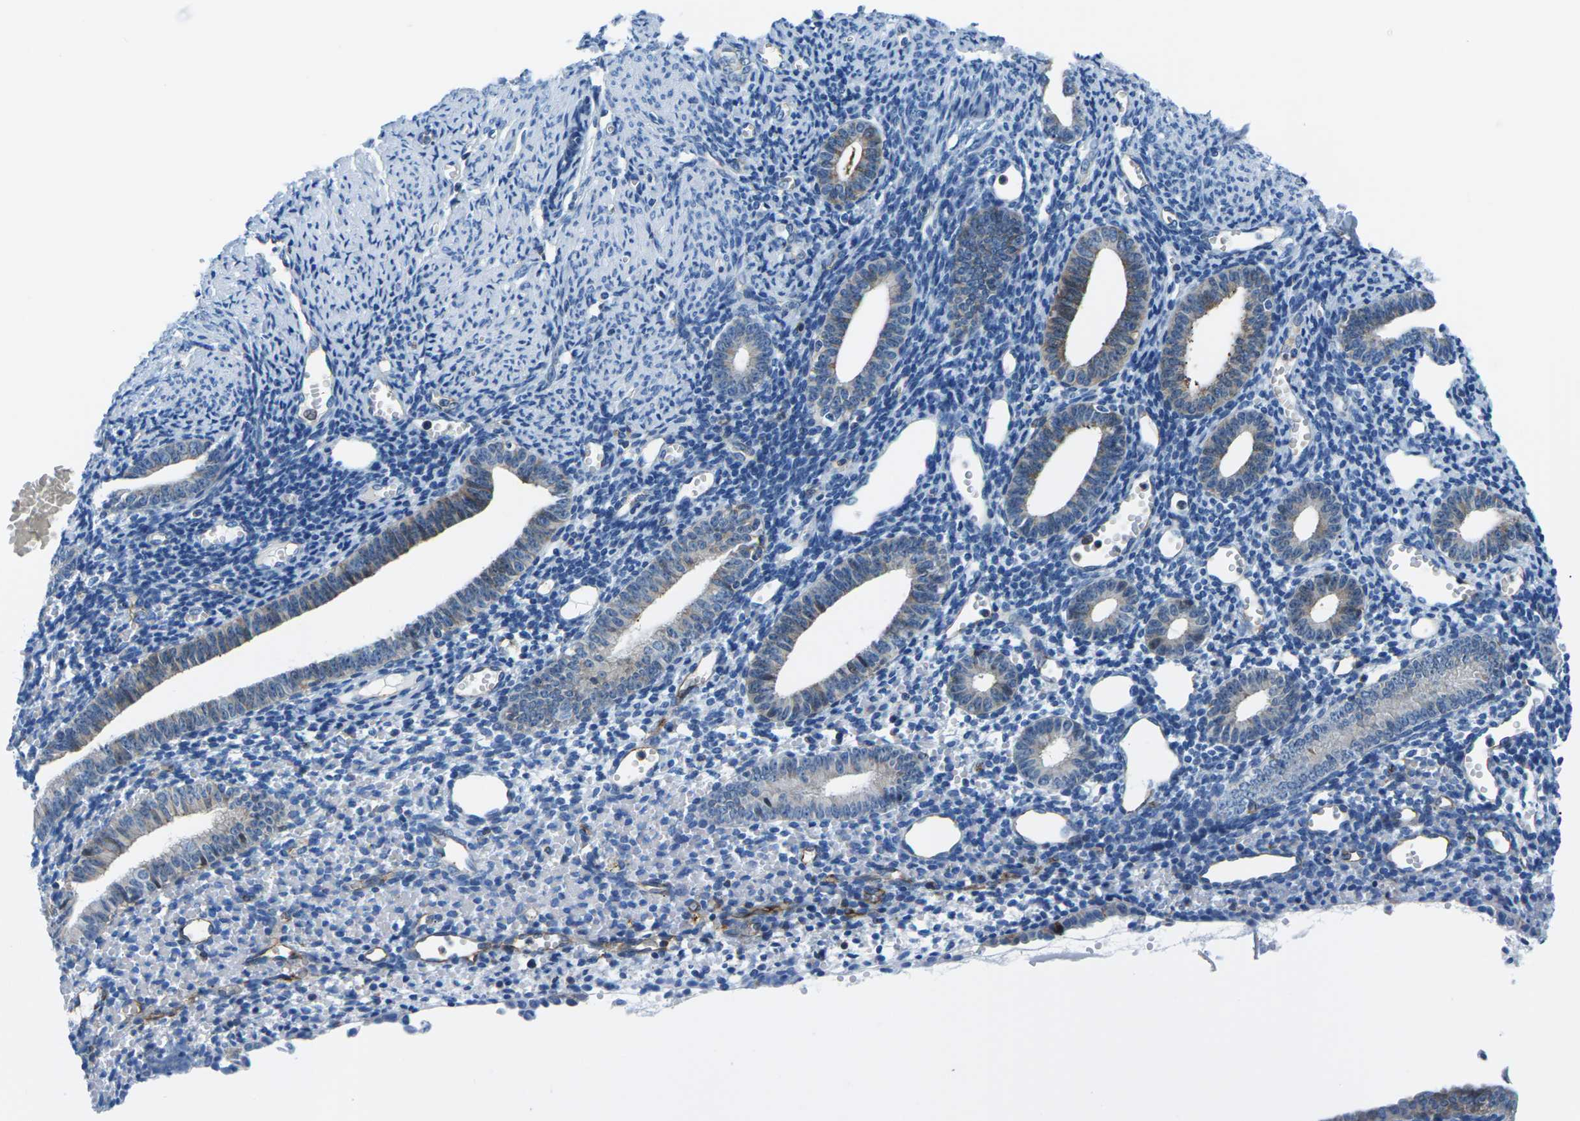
{"staining": {"intensity": "negative", "quantity": "none", "location": "none"}, "tissue": "endometrium", "cell_type": "Cells in endometrial stroma", "image_type": "normal", "snomed": [{"axis": "morphology", "description": "Normal tissue, NOS"}, {"axis": "topography", "description": "Endometrium"}], "caption": "Immunohistochemistry photomicrograph of normal endometrium stained for a protein (brown), which reveals no expression in cells in endometrial stroma.", "gene": "SOCS4", "patient": {"sex": "female", "age": 50}}